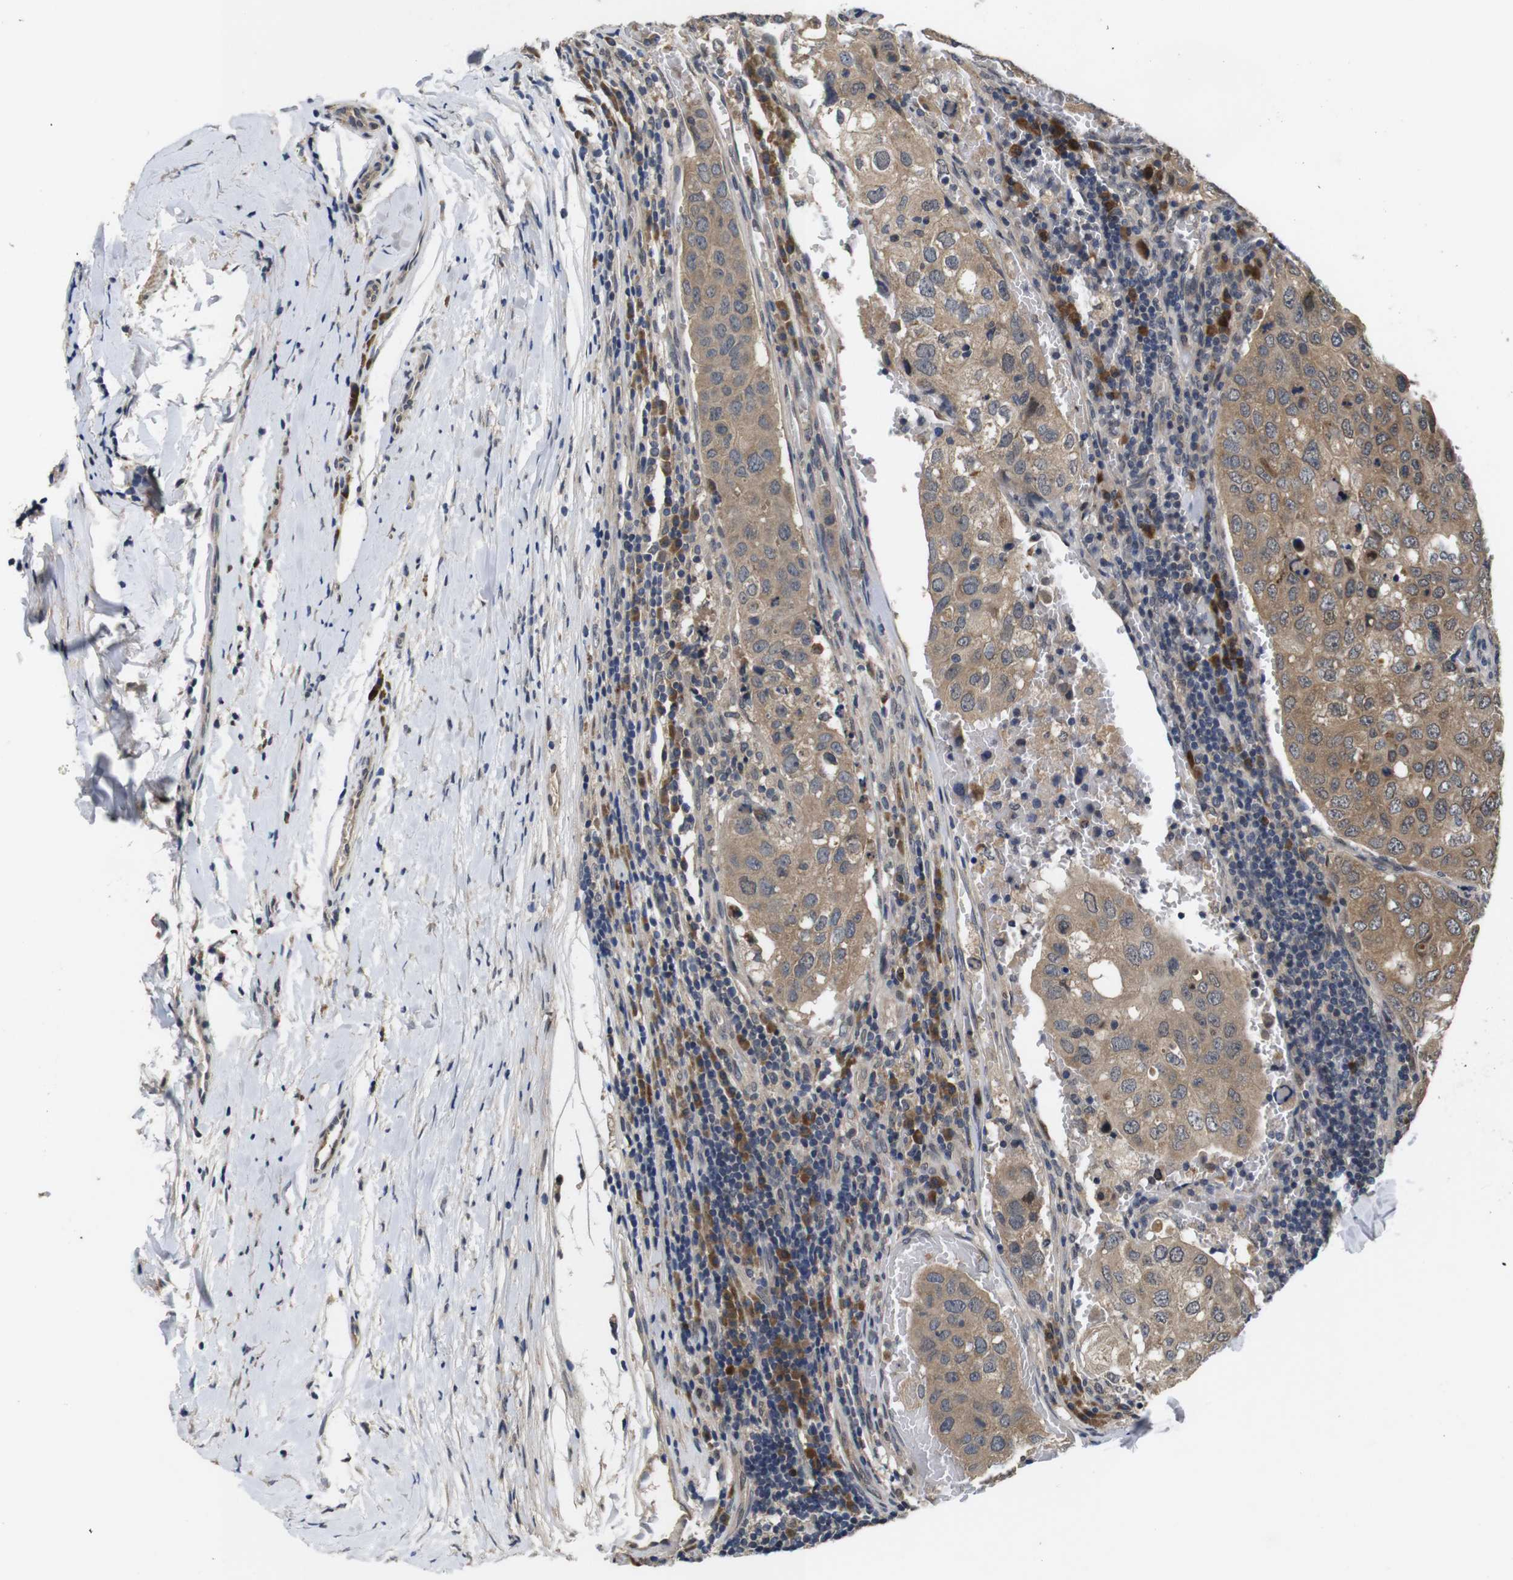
{"staining": {"intensity": "moderate", "quantity": ">75%", "location": "cytoplasmic/membranous"}, "tissue": "urothelial cancer", "cell_type": "Tumor cells", "image_type": "cancer", "snomed": [{"axis": "morphology", "description": "Urothelial carcinoma, High grade"}, {"axis": "topography", "description": "Lymph node"}, {"axis": "topography", "description": "Urinary bladder"}], "caption": "Urothelial carcinoma (high-grade) was stained to show a protein in brown. There is medium levels of moderate cytoplasmic/membranous staining in approximately >75% of tumor cells. (Stains: DAB (3,3'-diaminobenzidine) in brown, nuclei in blue, Microscopy: brightfield microscopy at high magnification).", "gene": "ZBTB46", "patient": {"sex": "male", "age": 51}}